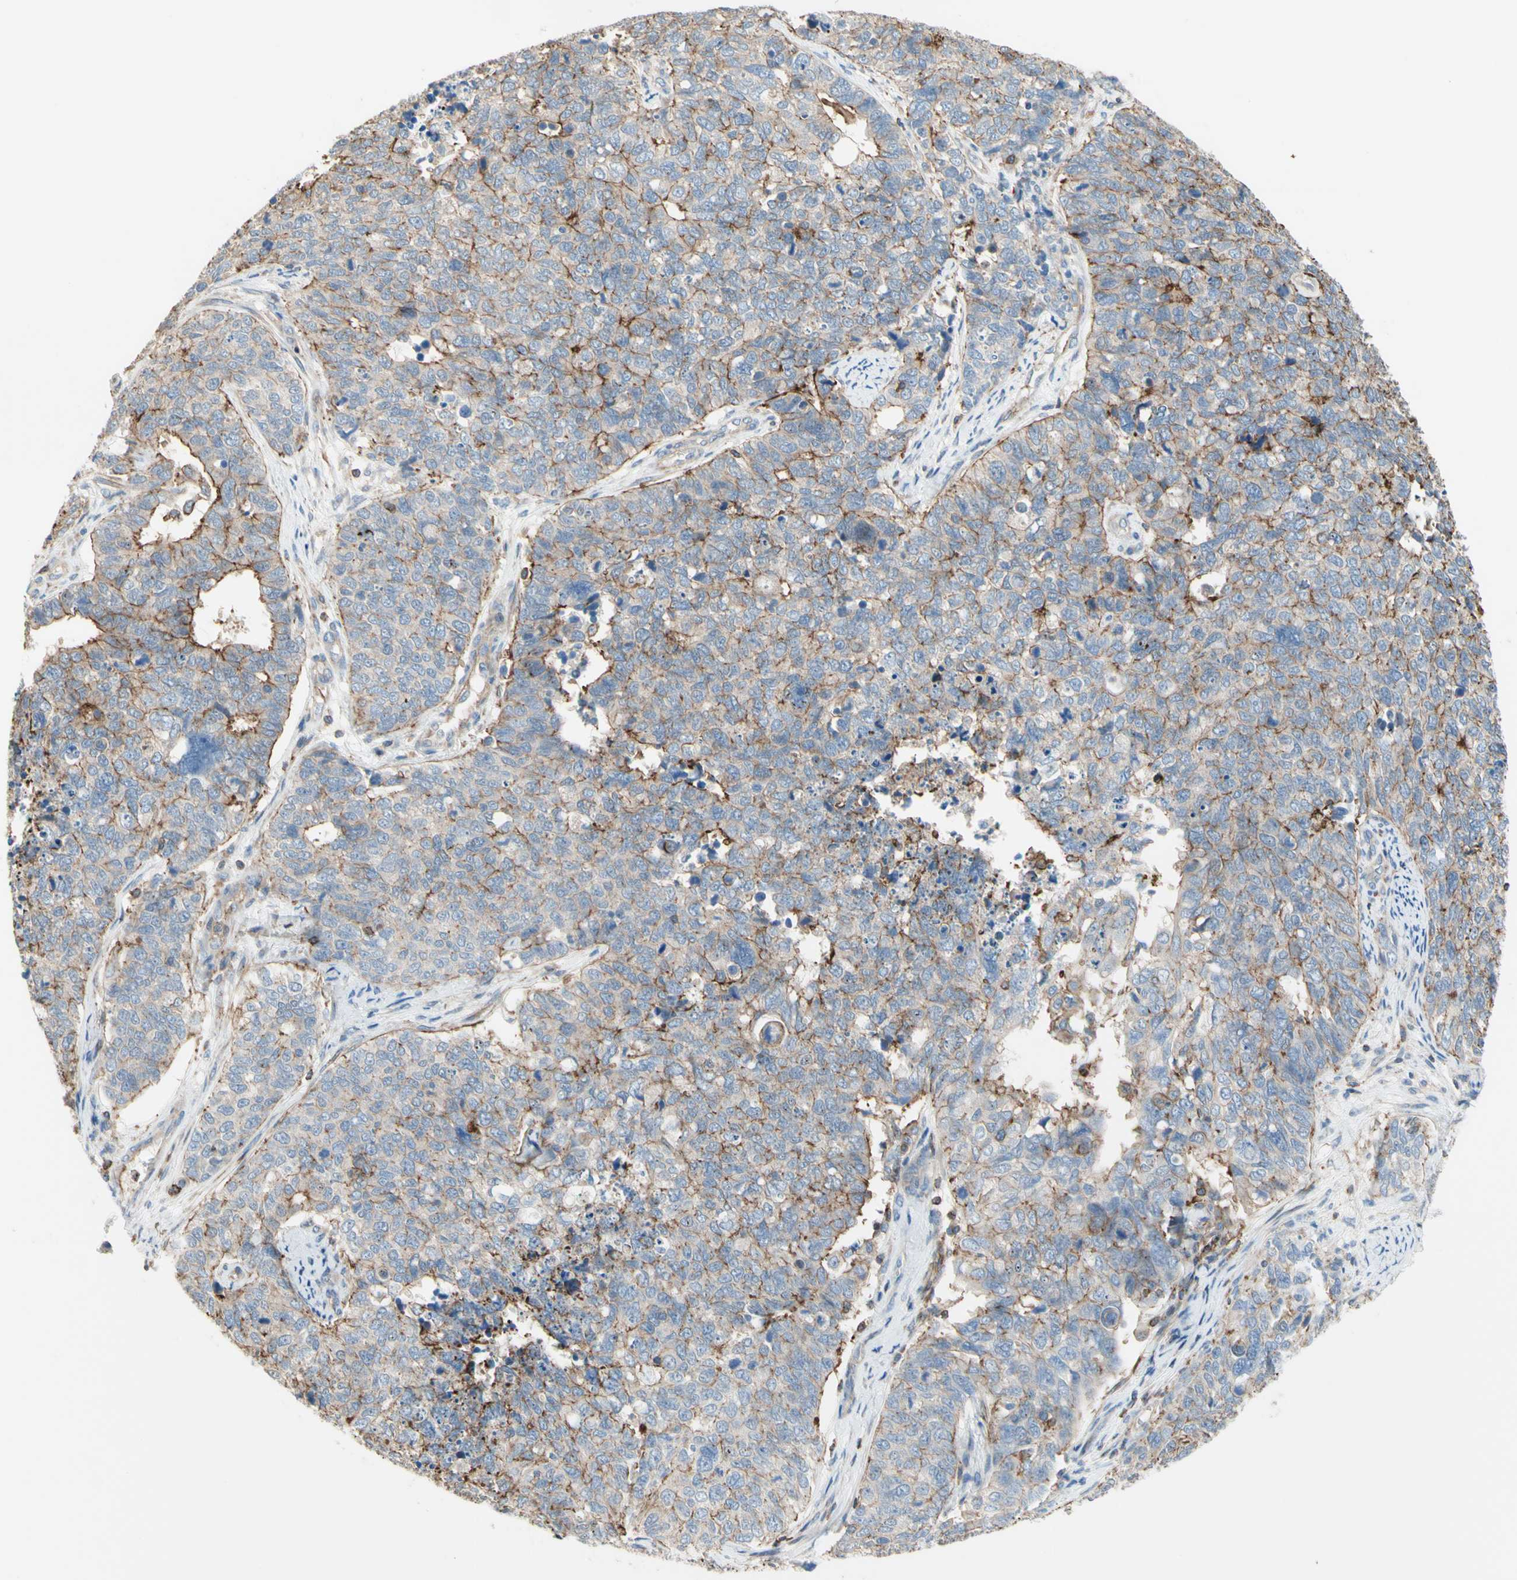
{"staining": {"intensity": "moderate", "quantity": ">75%", "location": "cytoplasmic/membranous"}, "tissue": "cervical cancer", "cell_type": "Tumor cells", "image_type": "cancer", "snomed": [{"axis": "morphology", "description": "Squamous cell carcinoma, NOS"}, {"axis": "topography", "description": "Cervix"}], "caption": "Protein expression analysis of squamous cell carcinoma (cervical) displays moderate cytoplasmic/membranous staining in about >75% of tumor cells.", "gene": "SEMA4C", "patient": {"sex": "female", "age": 63}}